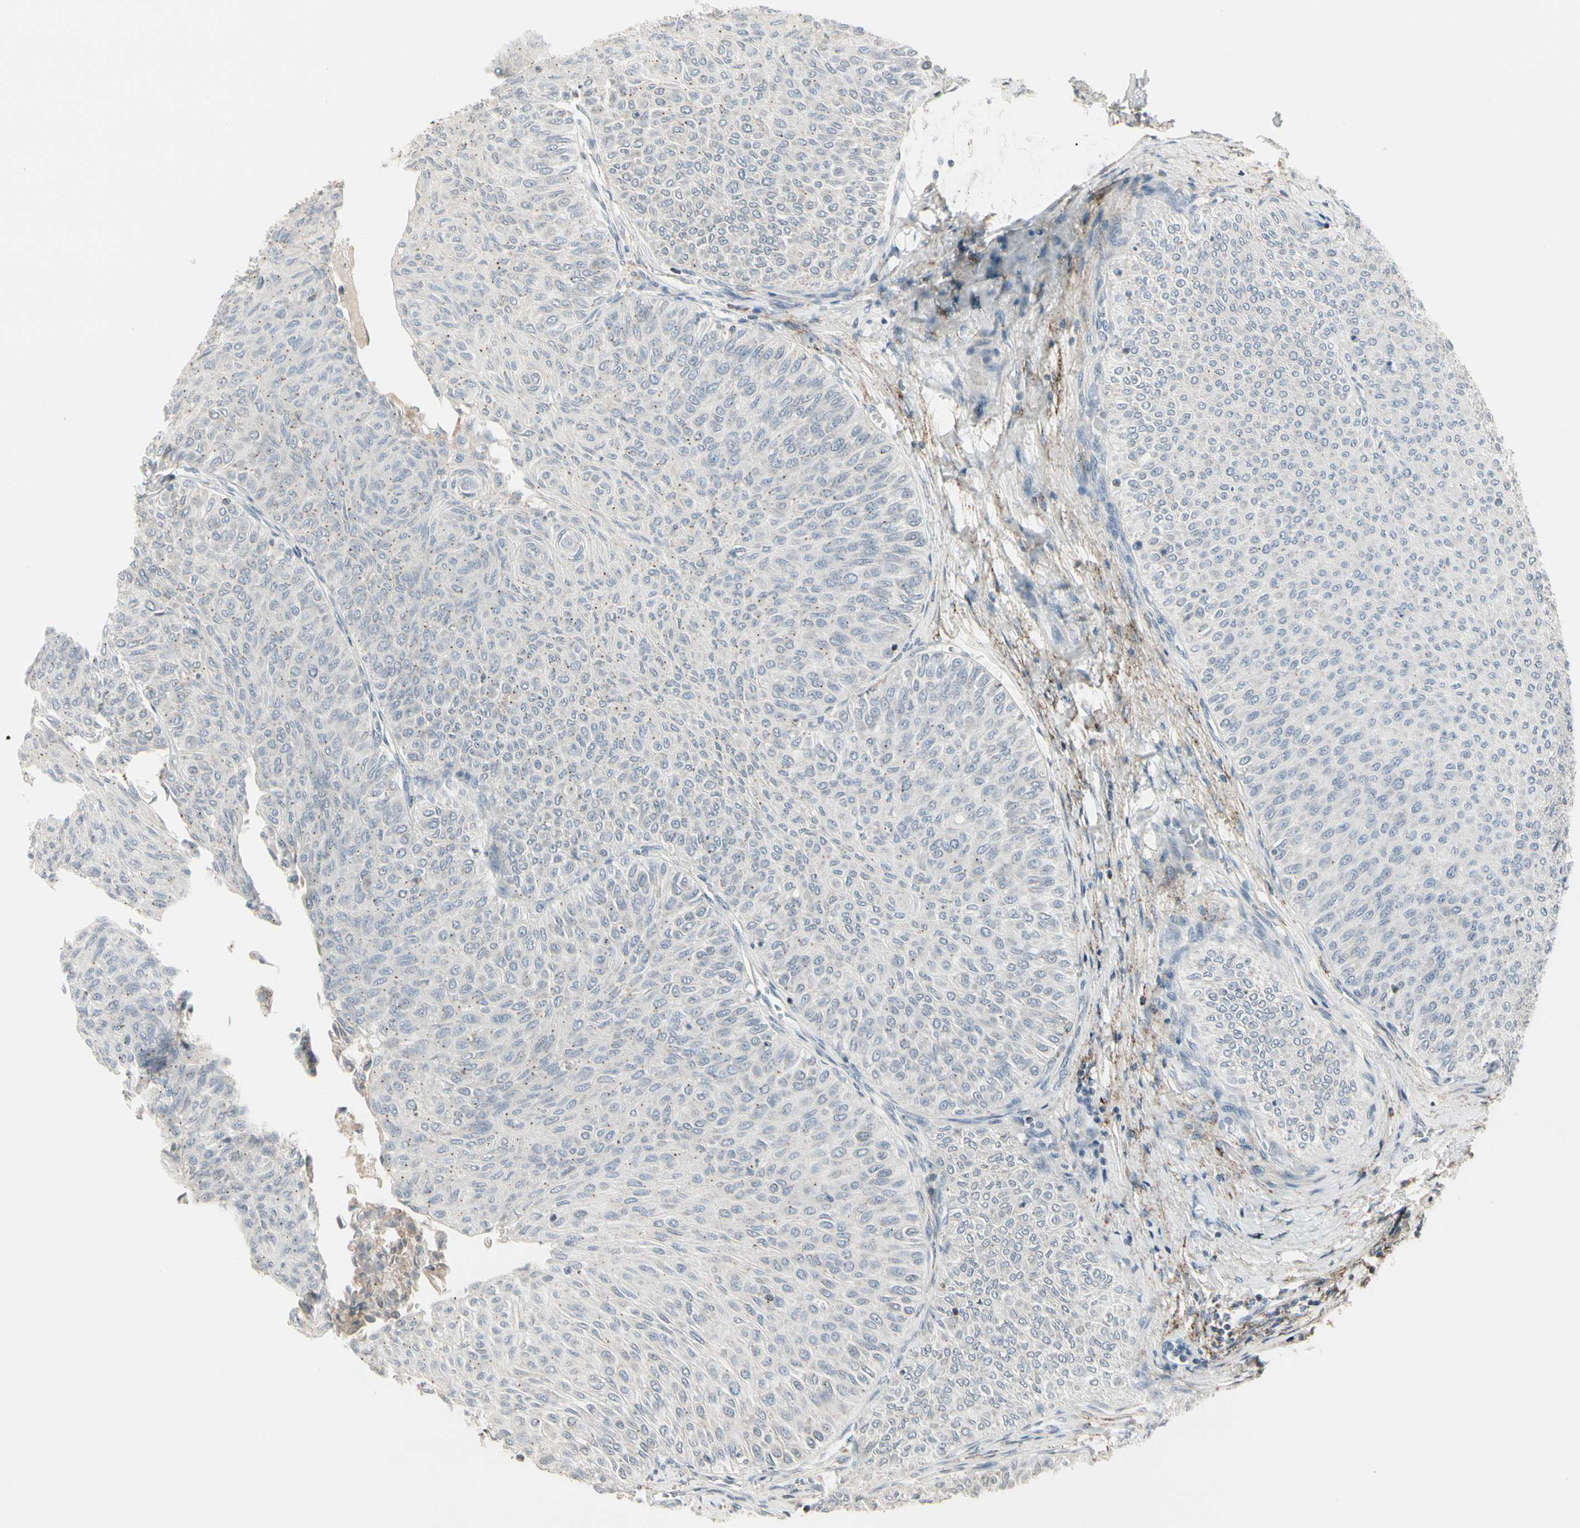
{"staining": {"intensity": "negative", "quantity": "none", "location": "none"}, "tissue": "urothelial cancer", "cell_type": "Tumor cells", "image_type": "cancer", "snomed": [{"axis": "morphology", "description": "Urothelial carcinoma, Low grade"}, {"axis": "topography", "description": "Urinary bladder"}], "caption": "Immunohistochemistry histopathology image of human urothelial carcinoma (low-grade) stained for a protein (brown), which reveals no expression in tumor cells.", "gene": "TMEM176A", "patient": {"sex": "male", "age": 78}}